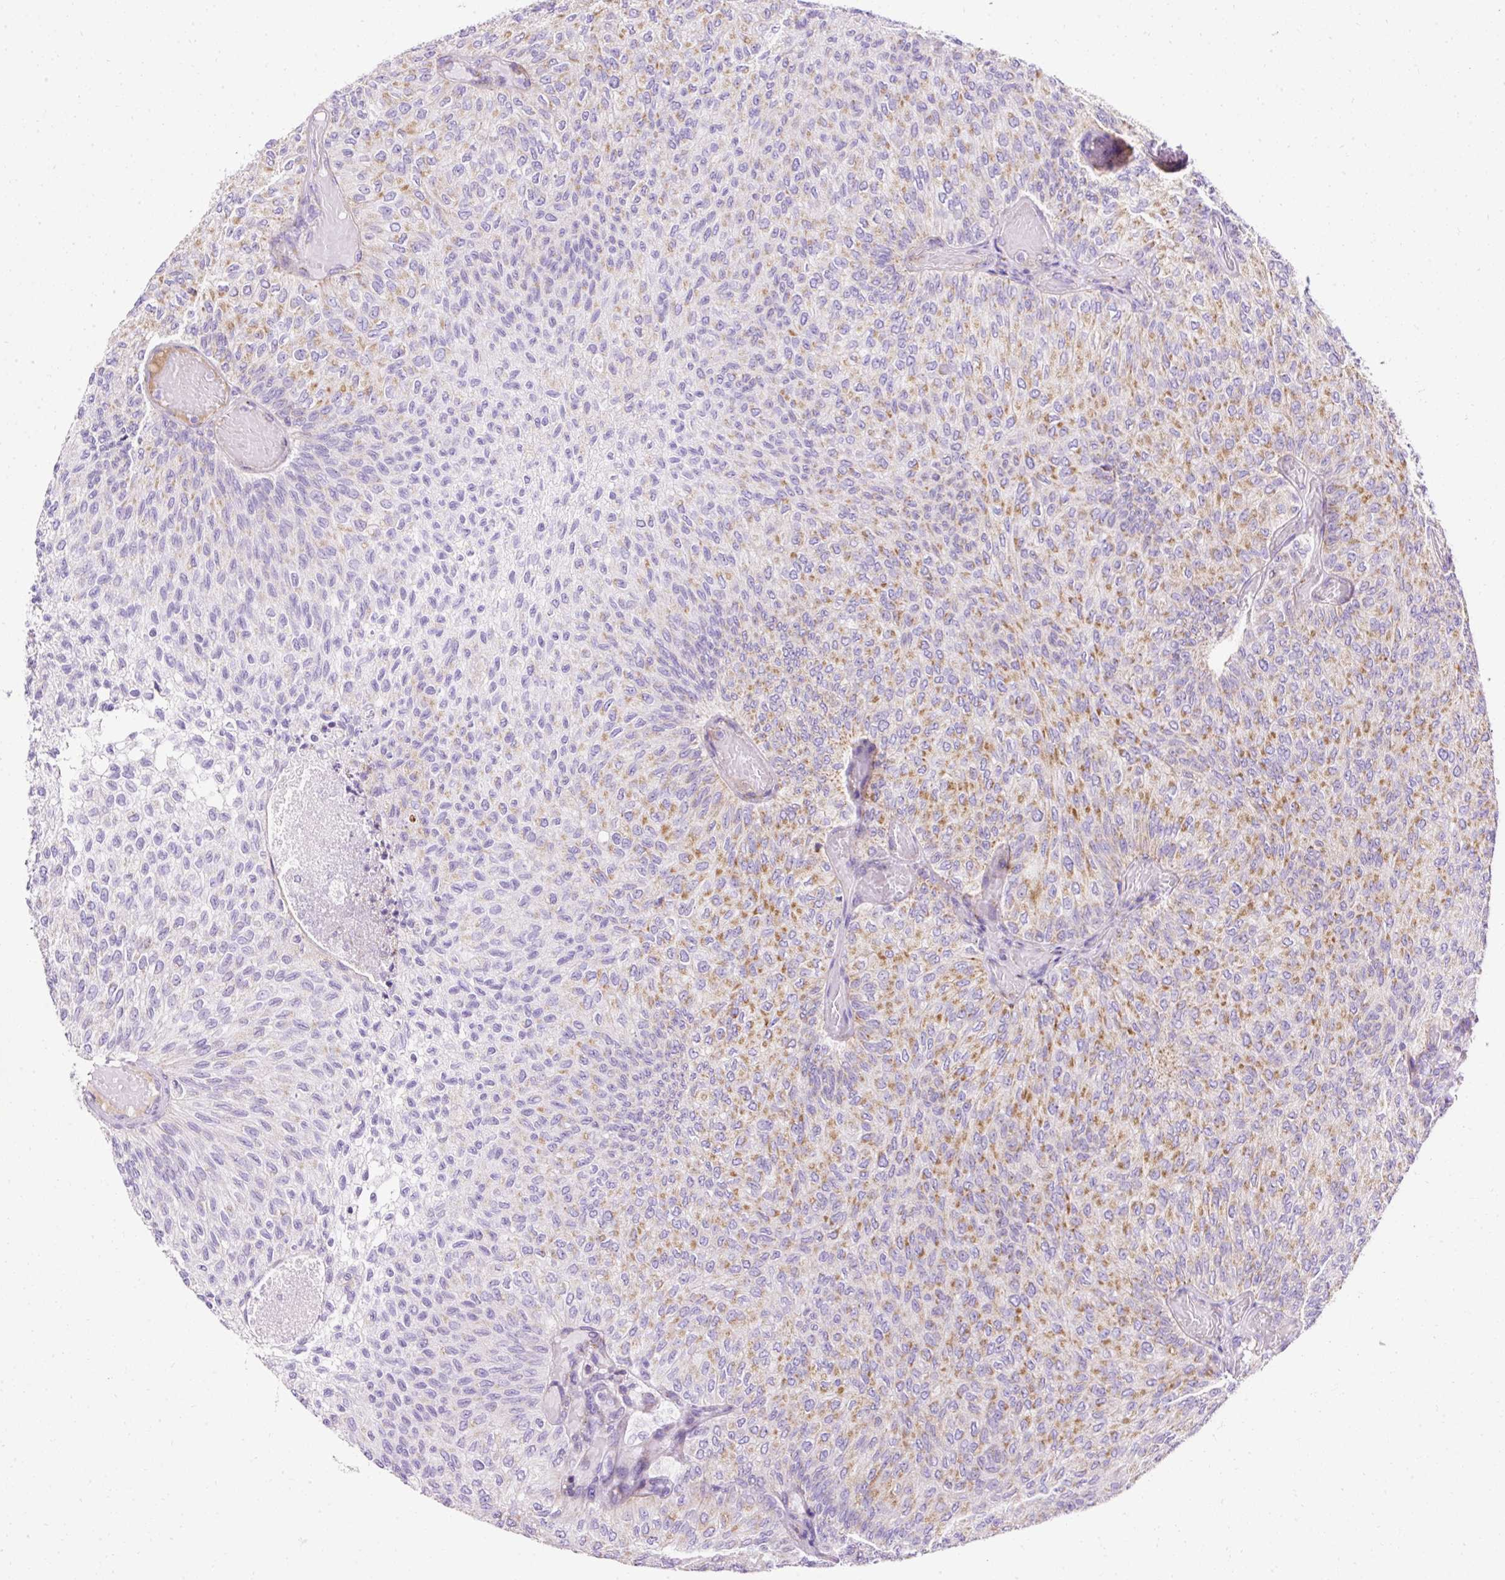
{"staining": {"intensity": "moderate", "quantity": "25%-75%", "location": "cytoplasmic/membranous"}, "tissue": "urothelial cancer", "cell_type": "Tumor cells", "image_type": "cancer", "snomed": [{"axis": "morphology", "description": "Urothelial carcinoma, Low grade"}, {"axis": "topography", "description": "Urinary bladder"}], "caption": "An image of human low-grade urothelial carcinoma stained for a protein demonstrates moderate cytoplasmic/membranous brown staining in tumor cells. (IHC, brightfield microscopy, high magnification).", "gene": "PLPP2", "patient": {"sex": "male", "age": 78}}